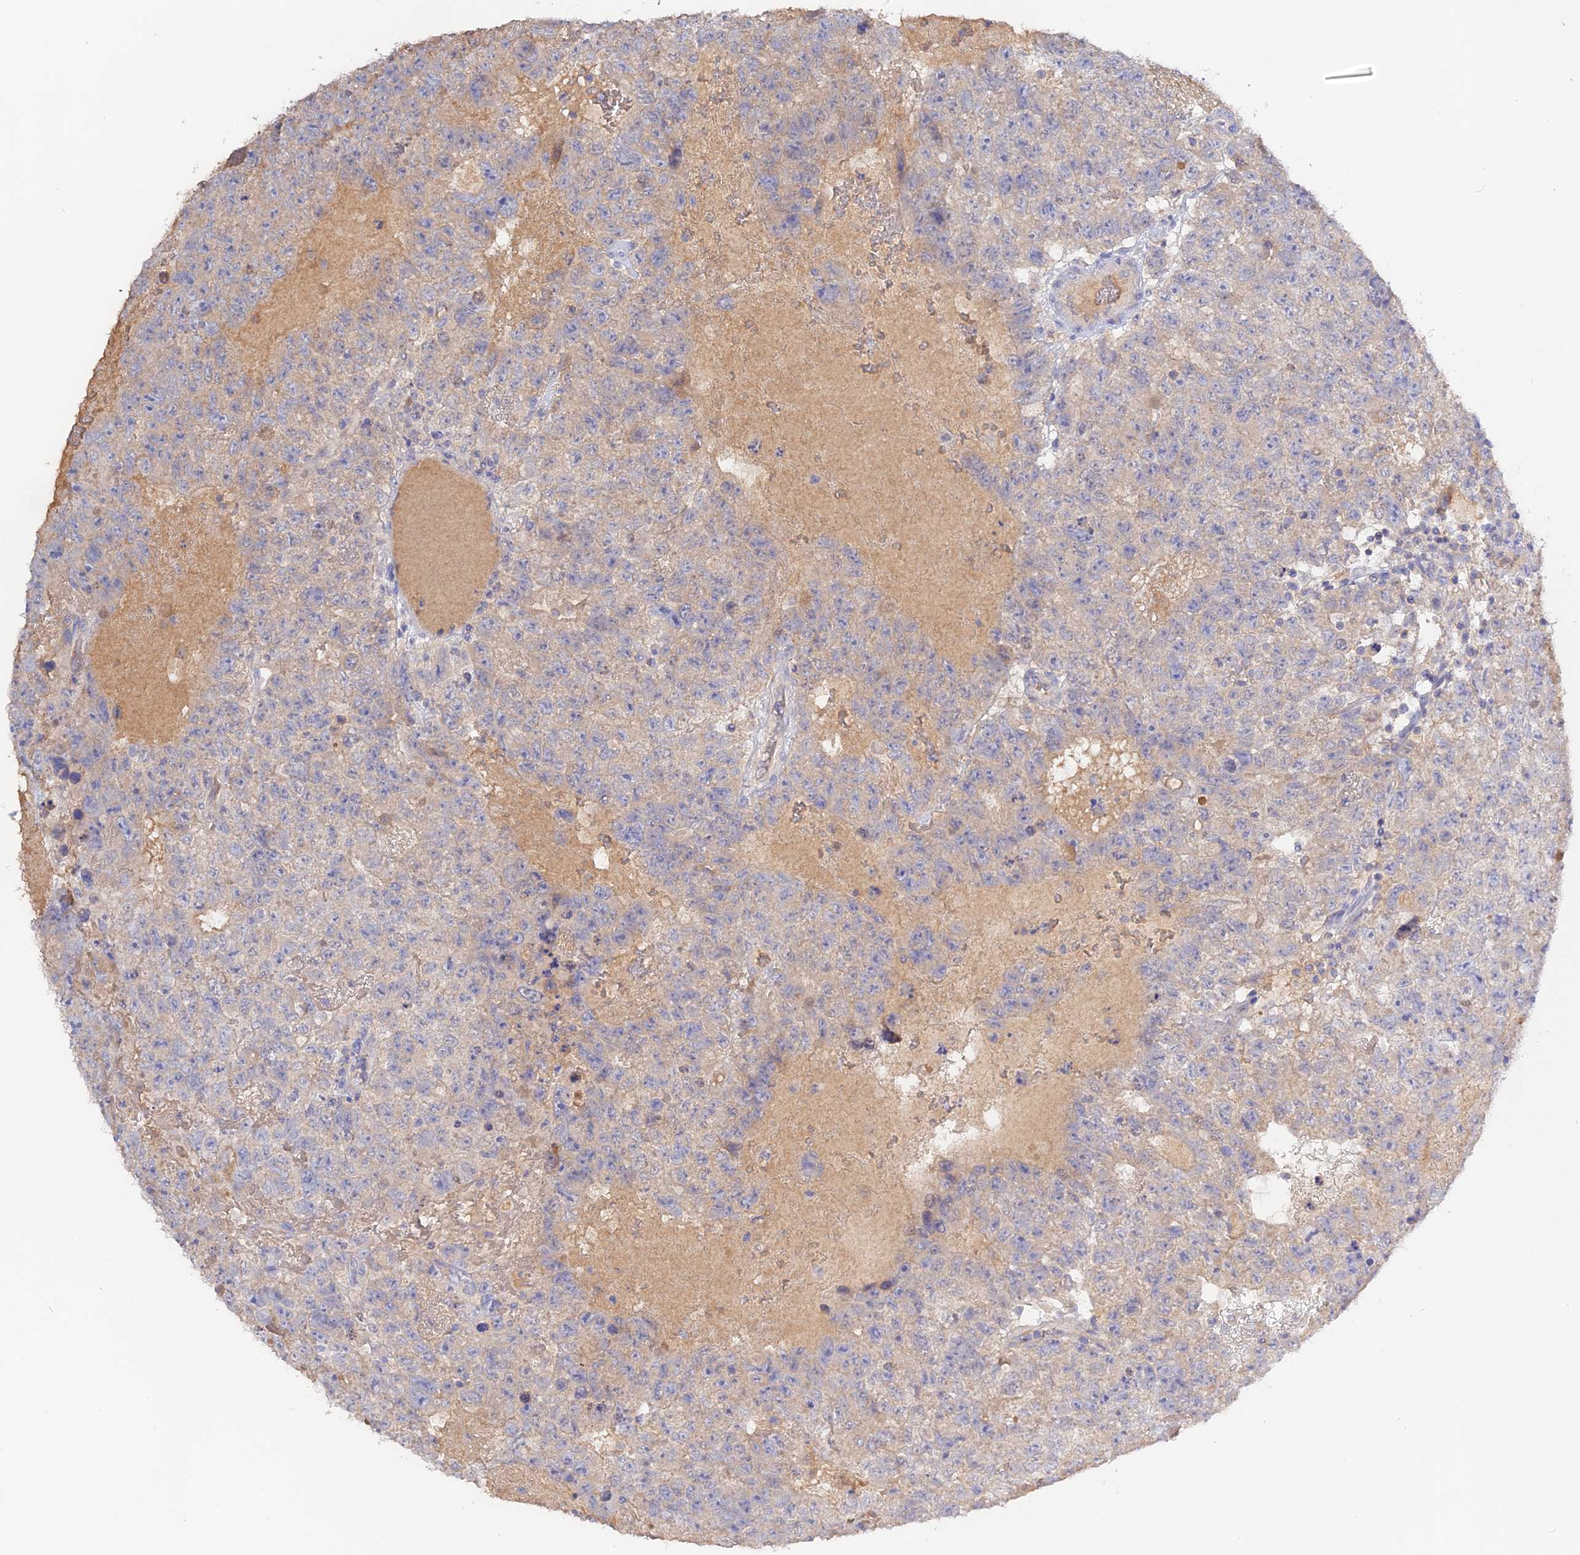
{"staining": {"intensity": "negative", "quantity": "none", "location": "none"}, "tissue": "testis cancer", "cell_type": "Tumor cells", "image_type": "cancer", "snomed": [{"axis": "morphology", "description": "Carcinoma, Embryonal, NOS"}, {"axis": "topography", "description": "Testis"}], "caption": "Testis cancer stained for a protein using IHC reveals no expression tumor cells.", "gene": "ADGRA1", "patient": {"sex": "male", "age": 26}}